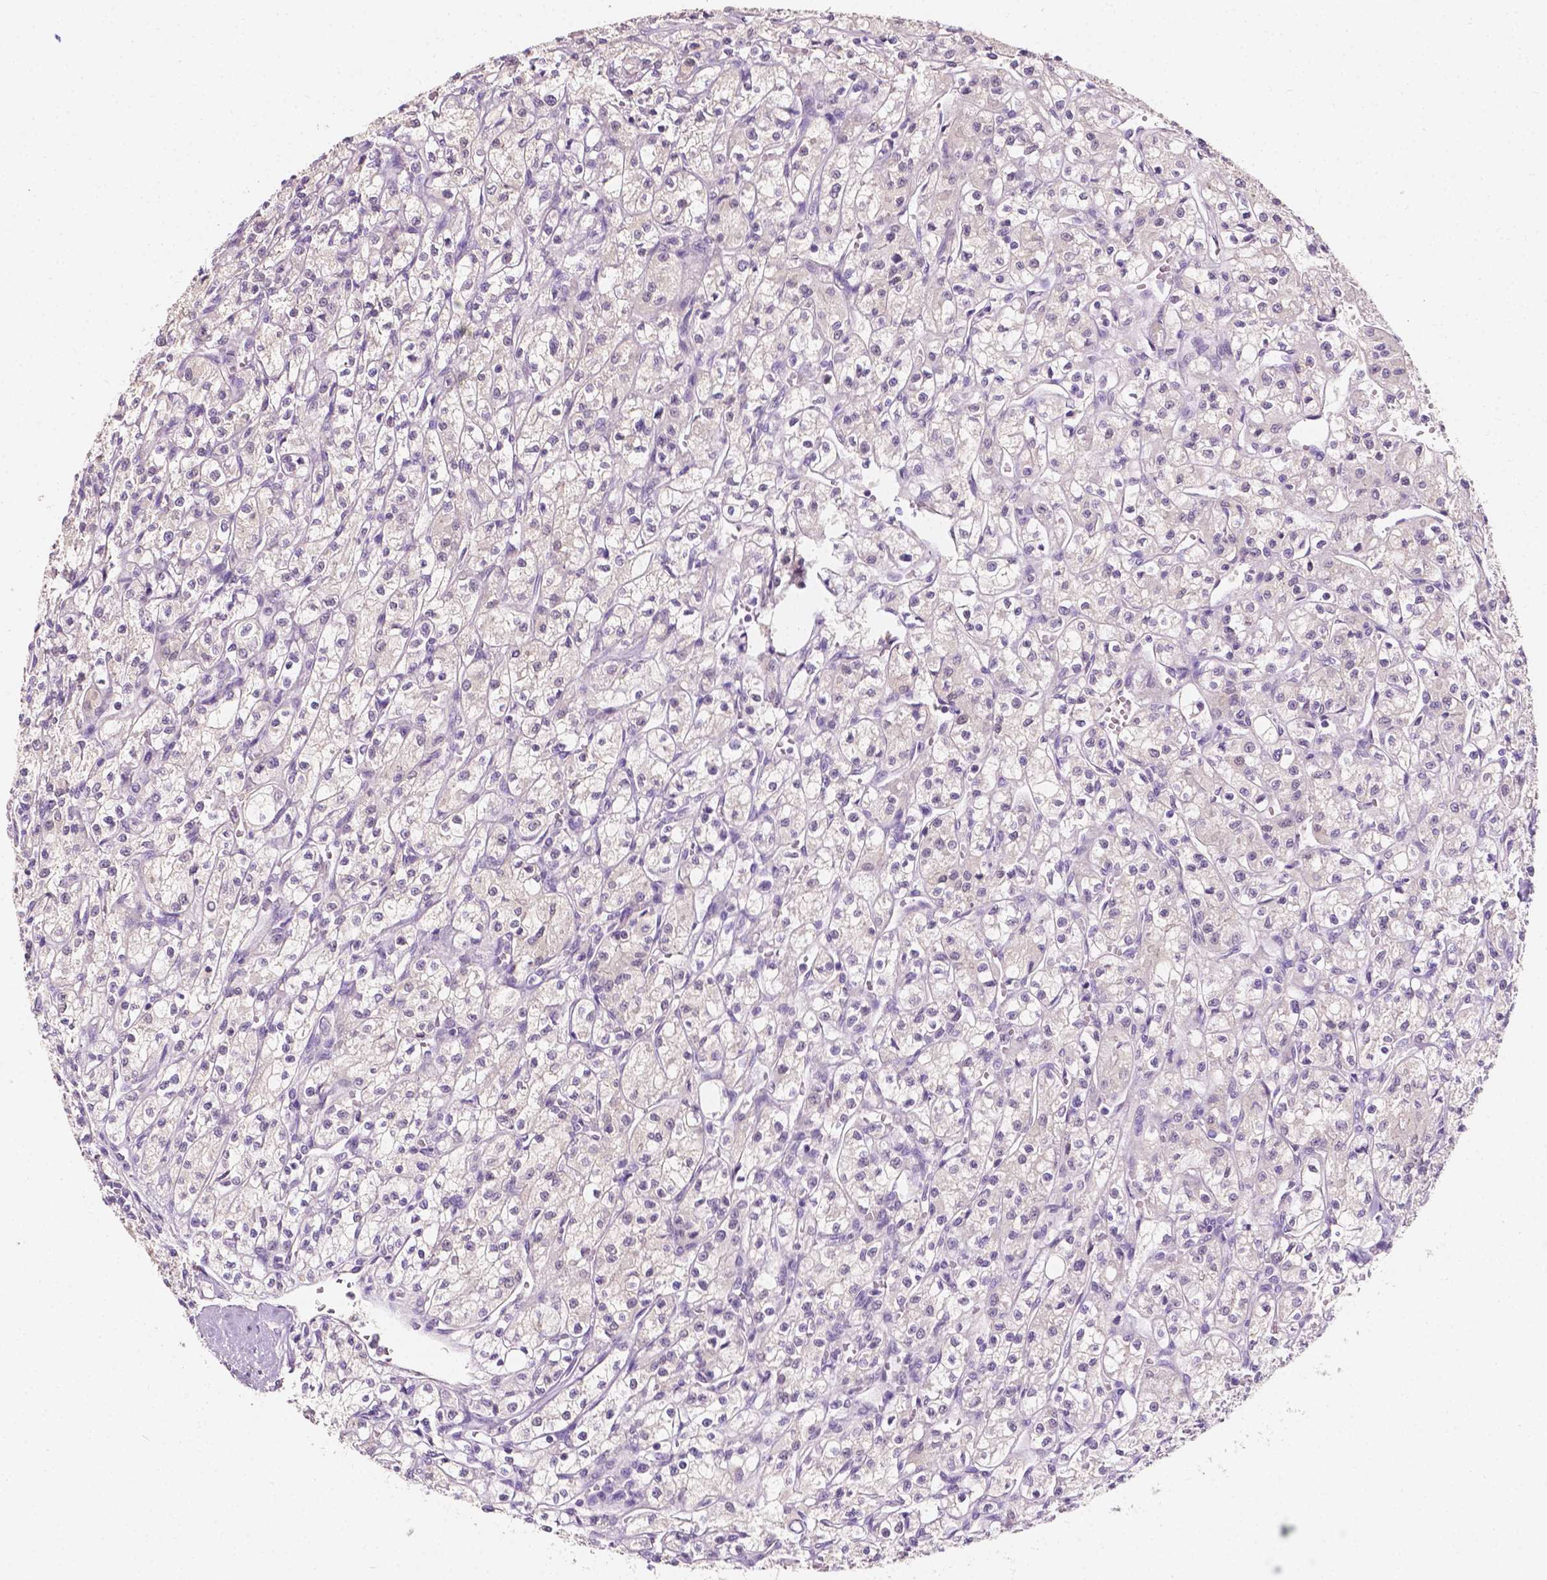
{"staining": {"intensity": "negative", "quantity": "none", "location": "none"}, "tissue": "renal cancer", "cell_type": "Tumor cells", "image_type": "cancer", "snomed": [{"axis": "morphology", "description": "Adenocarcinoma, NOS"}, {"axis": "topography", "description": "Kidney"}], "caption": "High magnification brightfield microscopy of renal cancer (adenocarcinoma) stained with DAB (3,3'-diaminobenzidine) (brown) and counterstained with hematoxylin (blue): tumor cells show no significant expression.", "gene": "TAL1", "patient": {"sex": "female", "age": 70}}